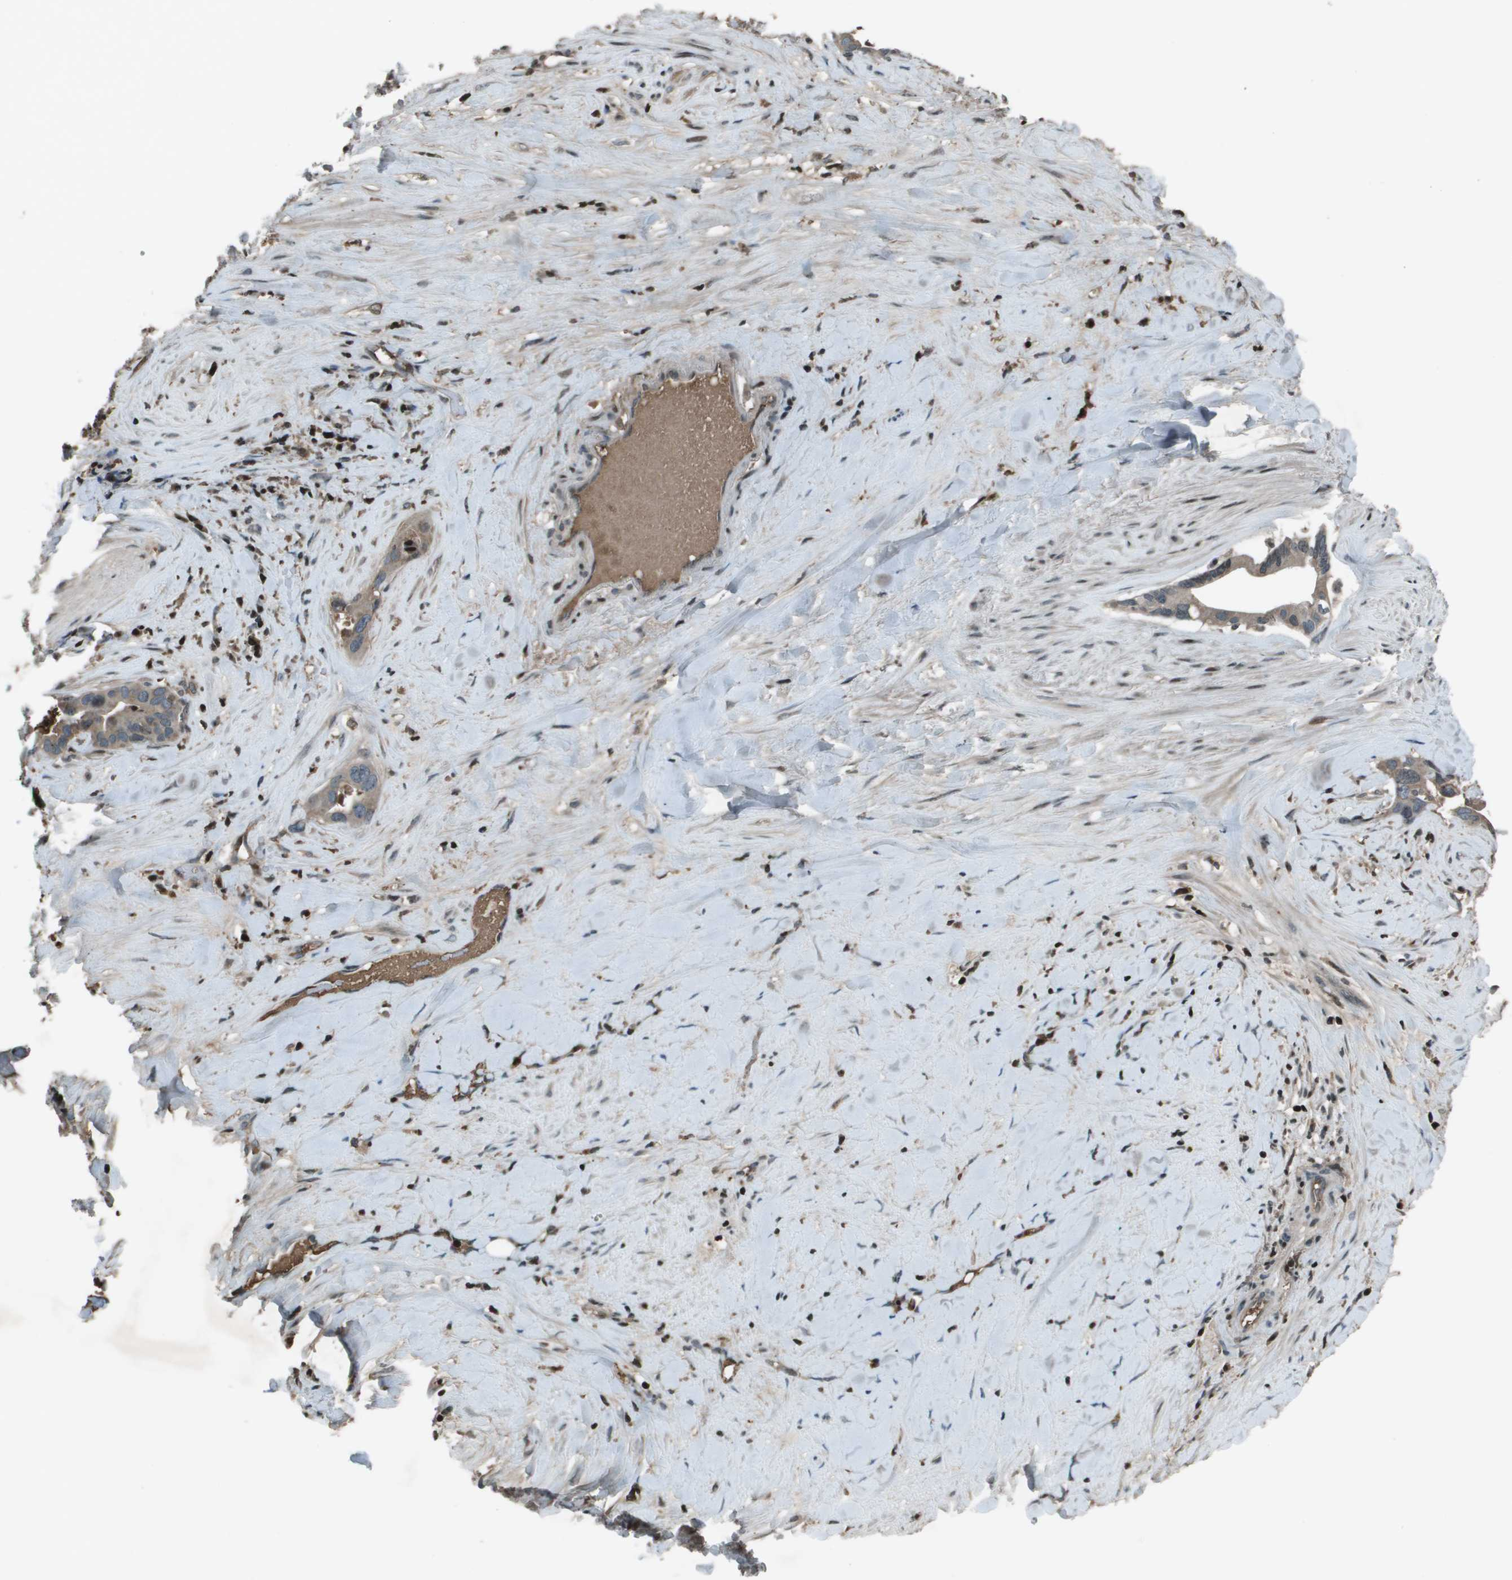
{"staining": {"intensity": "weak", "quantity": "25%-75%", "location": "cytoplasmic/membranous"}, "tissue": "liver cancer", "cell_type": "Tumor cells", "image_type": "cancer", "snomed": [{"axis": "morphology", "description": "Cholangiocarcinoma"}, {"axis": "topography", "description": "Liver"}], "caption": "Weak cytoplasmic/membranous staining is present in about 25%-75% of tumor cells in liver cholangiocarcinoma.", "gene": "CXCL12", "patient": {"sex": "female", "age": 65}}